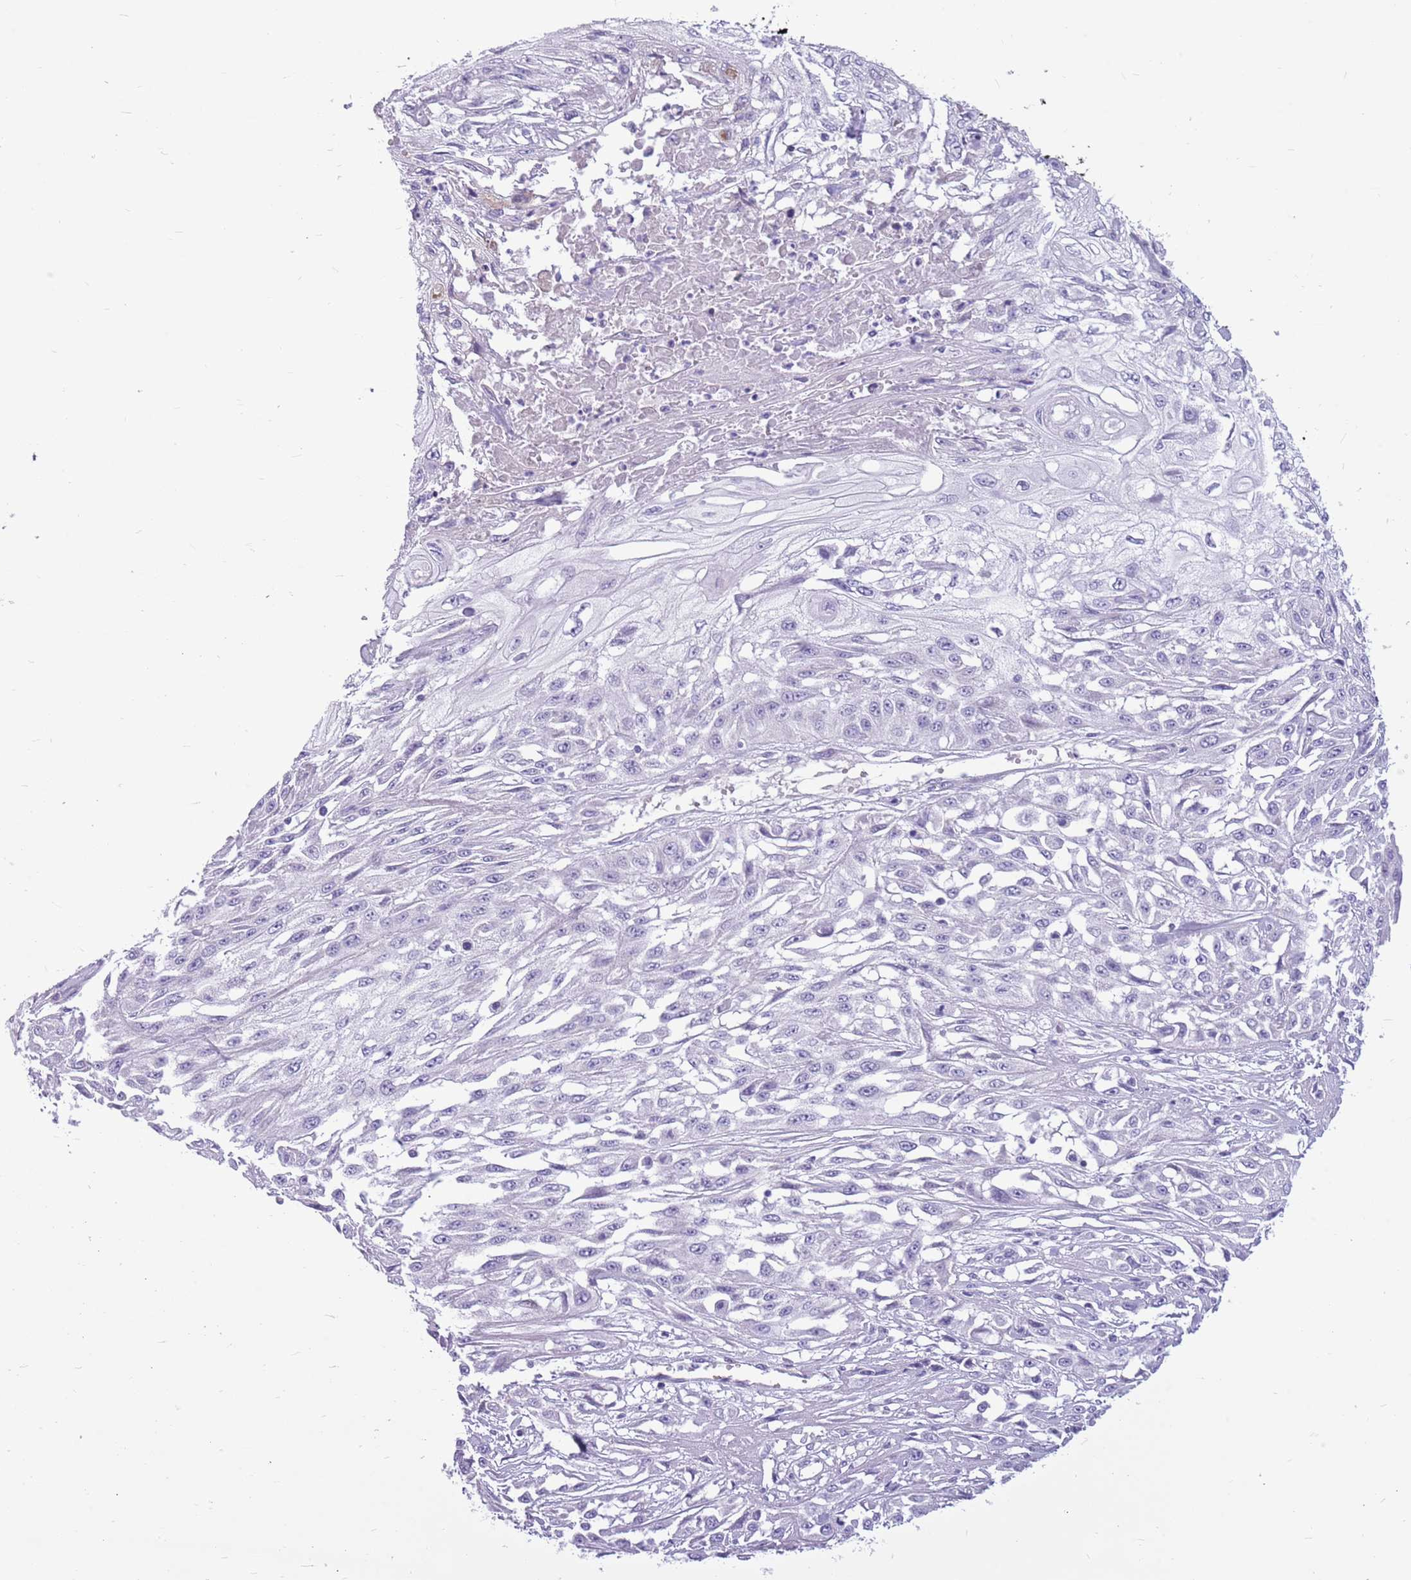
{"staining": {"intensity": "negative", "quantity": "none", "location": "none"}, "tissue": "skin cancer", "cell_type": "Tumor cells", "image_type": "cancer", "snomed": [{"axis": "morphology", "description": "Squamous cell carcinoma, NOS"}, {"axis": "morphology", "description": "Squamous cell carcinoma, metastatic, NOS"}, {"axis": "topography", "description": "Skin"}, {"axis": "topography", "description": "Lymph node"}], "caption": "Tumor cells are negative for protein expression in human metastatic squamous cell carcinoma (skin).", "gene": "ZNF425", "patient": {"sex": "male", "age": 75}}